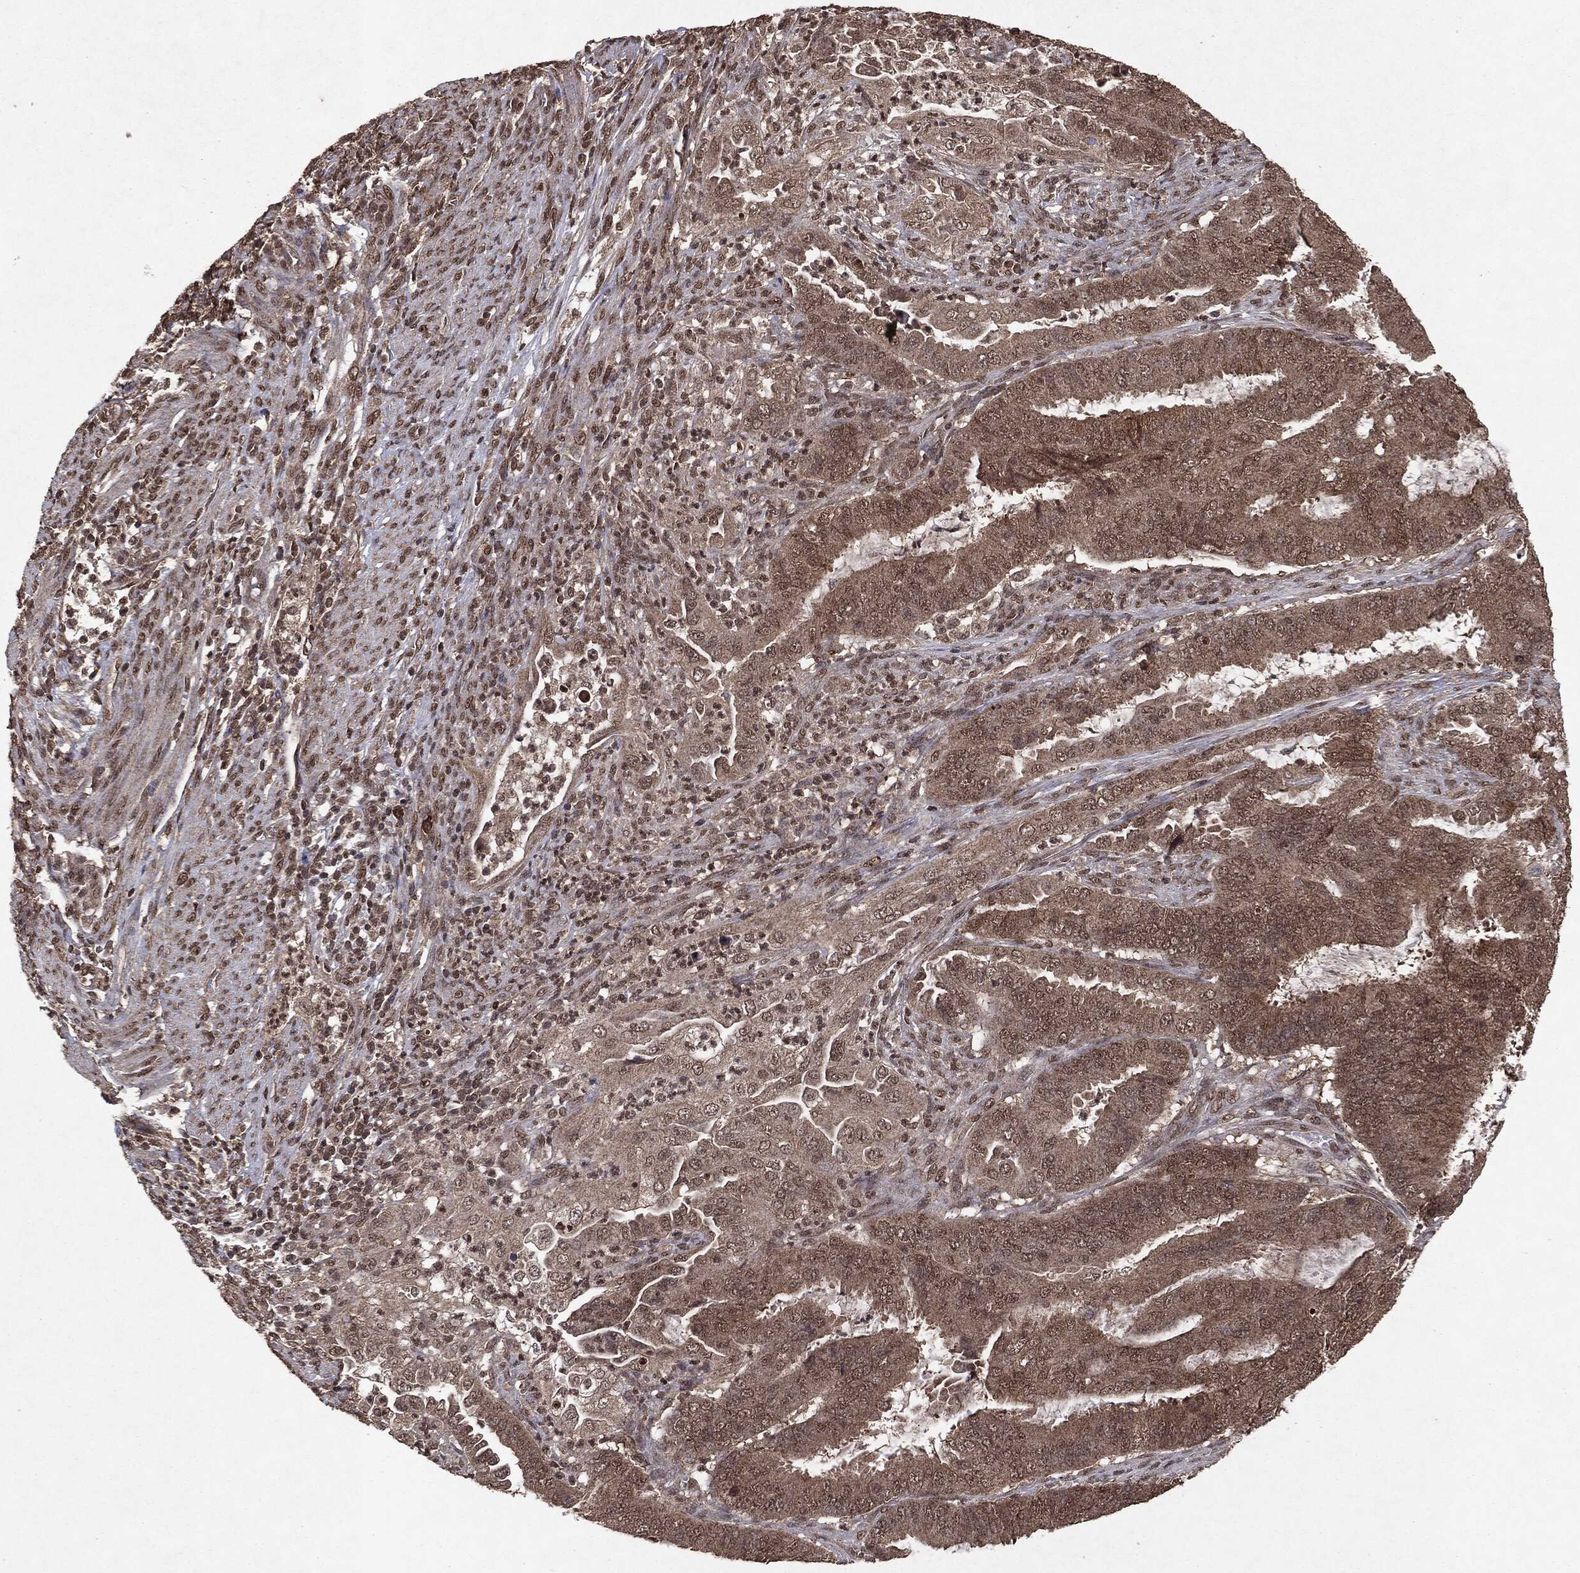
{"staining": {"intensity": "weak", "quantity": ">75%", "location": "cytoplasmic/membranous"}, "tissue": "endometrial cancer", "cell_type": "Tumor cells", "image_type": "cancer", "snomed": [{"axis": "morphology", "description": "Adenocarcinoma, NOS"}, {"axis": "topography", "description": "Endometrium"}], "caption": "Endometrial cancer (adenocarcinoma) stained with a protein marker reveals weak staining in tumor cells.", "gene": "PEBP1", "patient": {"sex": "female", "age": 51}}